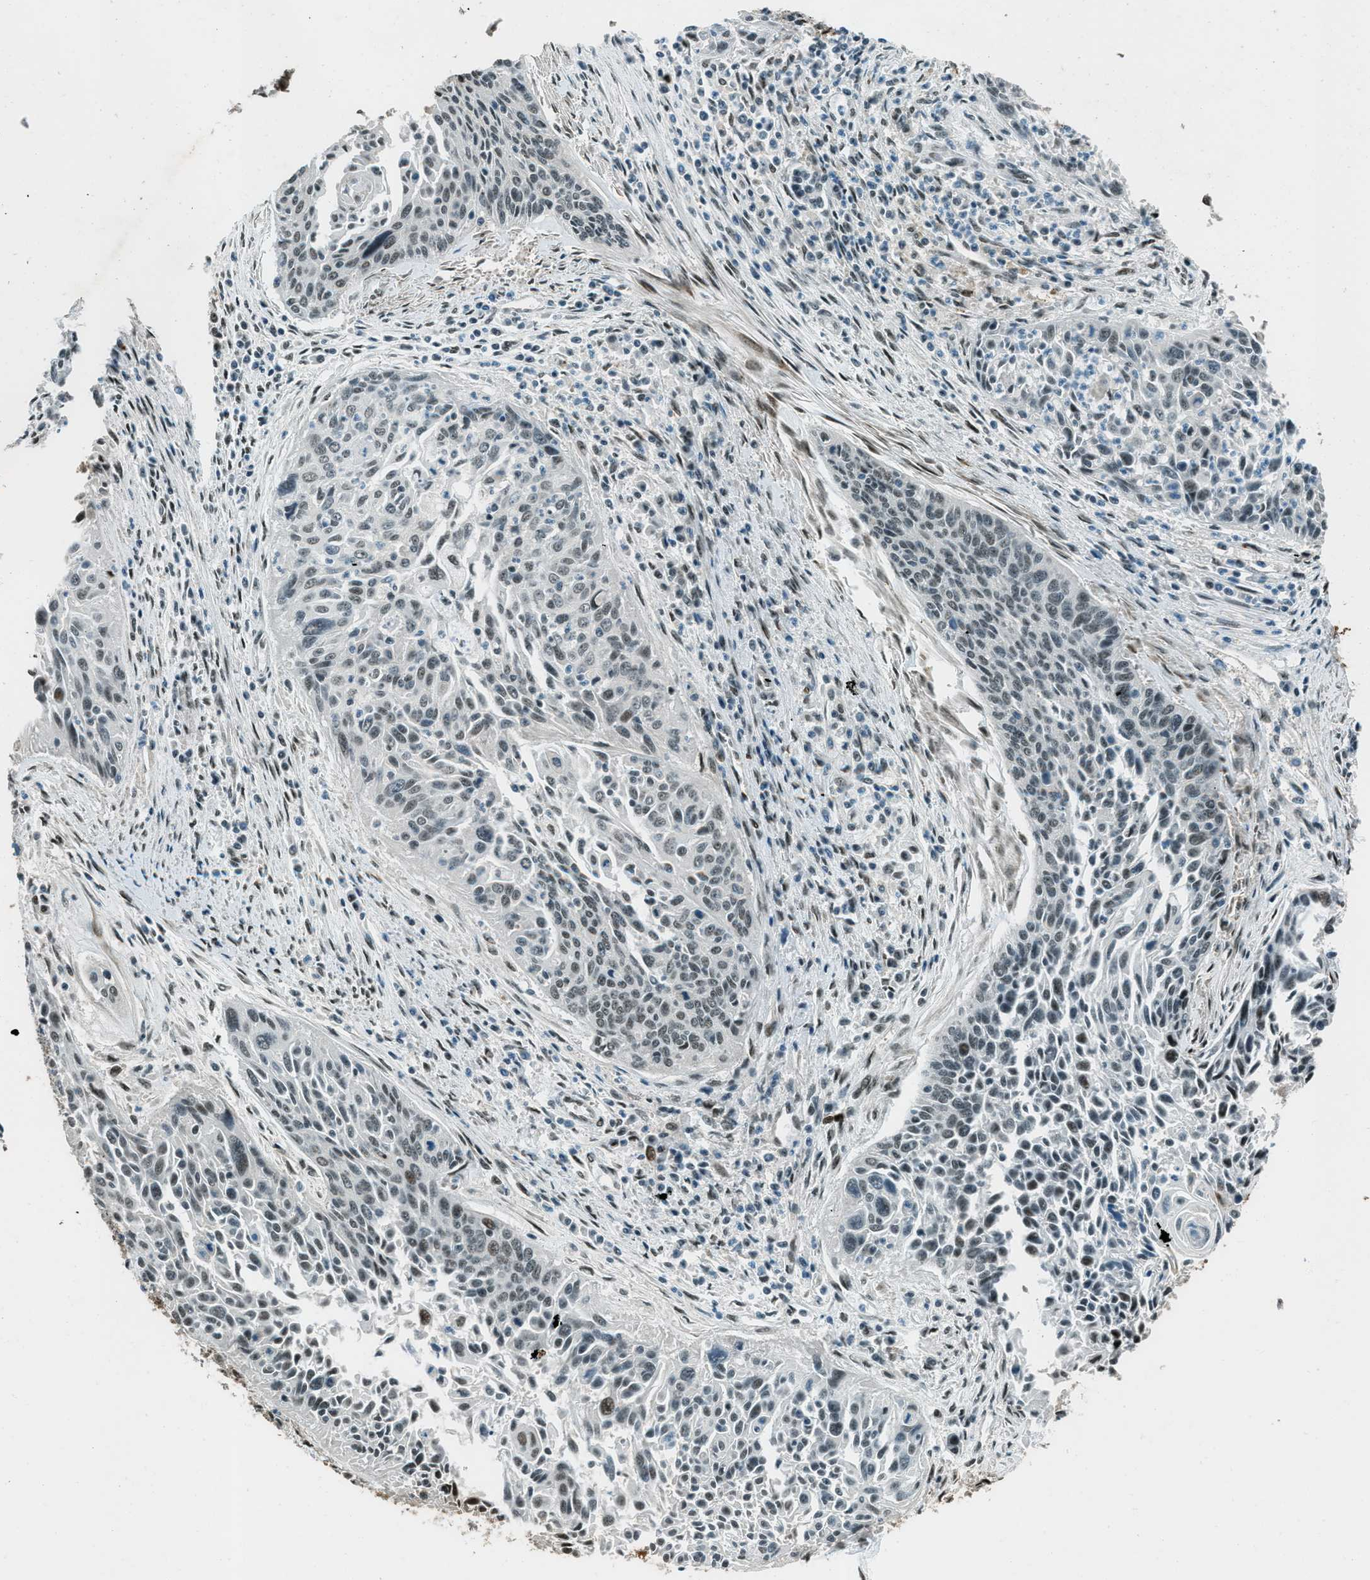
{"staining": {"intensity": "weak", "quantity": "25%-75%", "location": "nuclear"}, "tissue": "cervical cancer", "cell_type": "Tumor cells", "image_type": "cancer", "snomed": [{"axis": "morphology", "description": "Squamous cell carcinoma, NOS"}, {"axis": "topography", "description": "Cervix"}], "caption": "Protein expression analysis of squamous cell carcinoma (cervical) displays weak nuclear staining in about 25%-75% of tumor cells.", "gene": "TARDBP", "patient": {"sex": "female", "age": 55}}